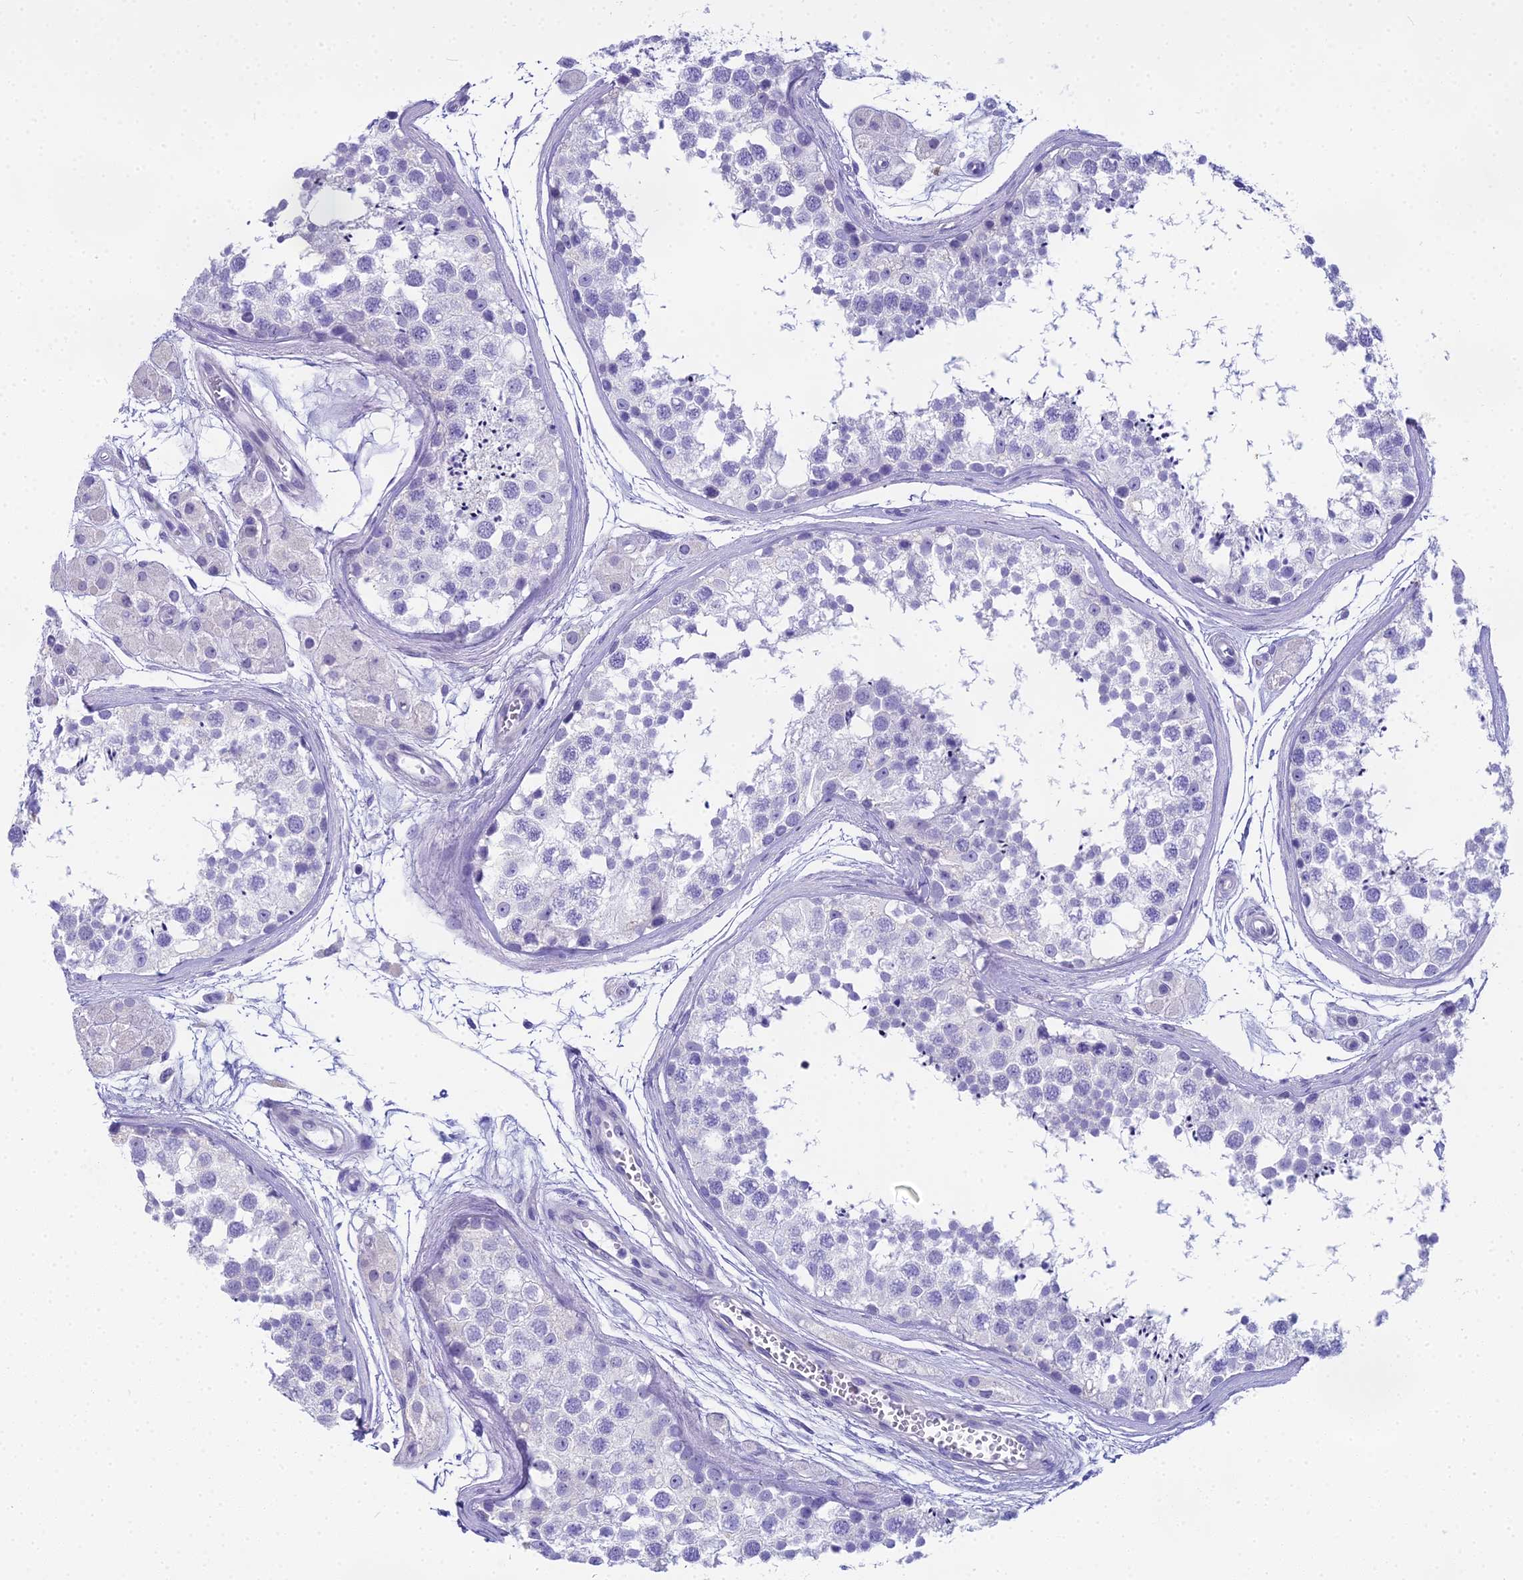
{"staining": {"intensity": "negative", "quantity": "none", "location": "none"}, "tissue": "testis", "cell_type": "Cells in seminiferous ducts", "image_type": "normal", "snomed": [{"axis": "morphology", "description": "Normal tissue, NOS"}, {"axis": "topography", "description": "Testis"}], "caption": "This is an immunohistochemistry histopathology image of benign human testis. There is no positivity in cells in seminiferous ducts.", "gene": "UNC80", "patient": {"sex": "male", "age": 56}}